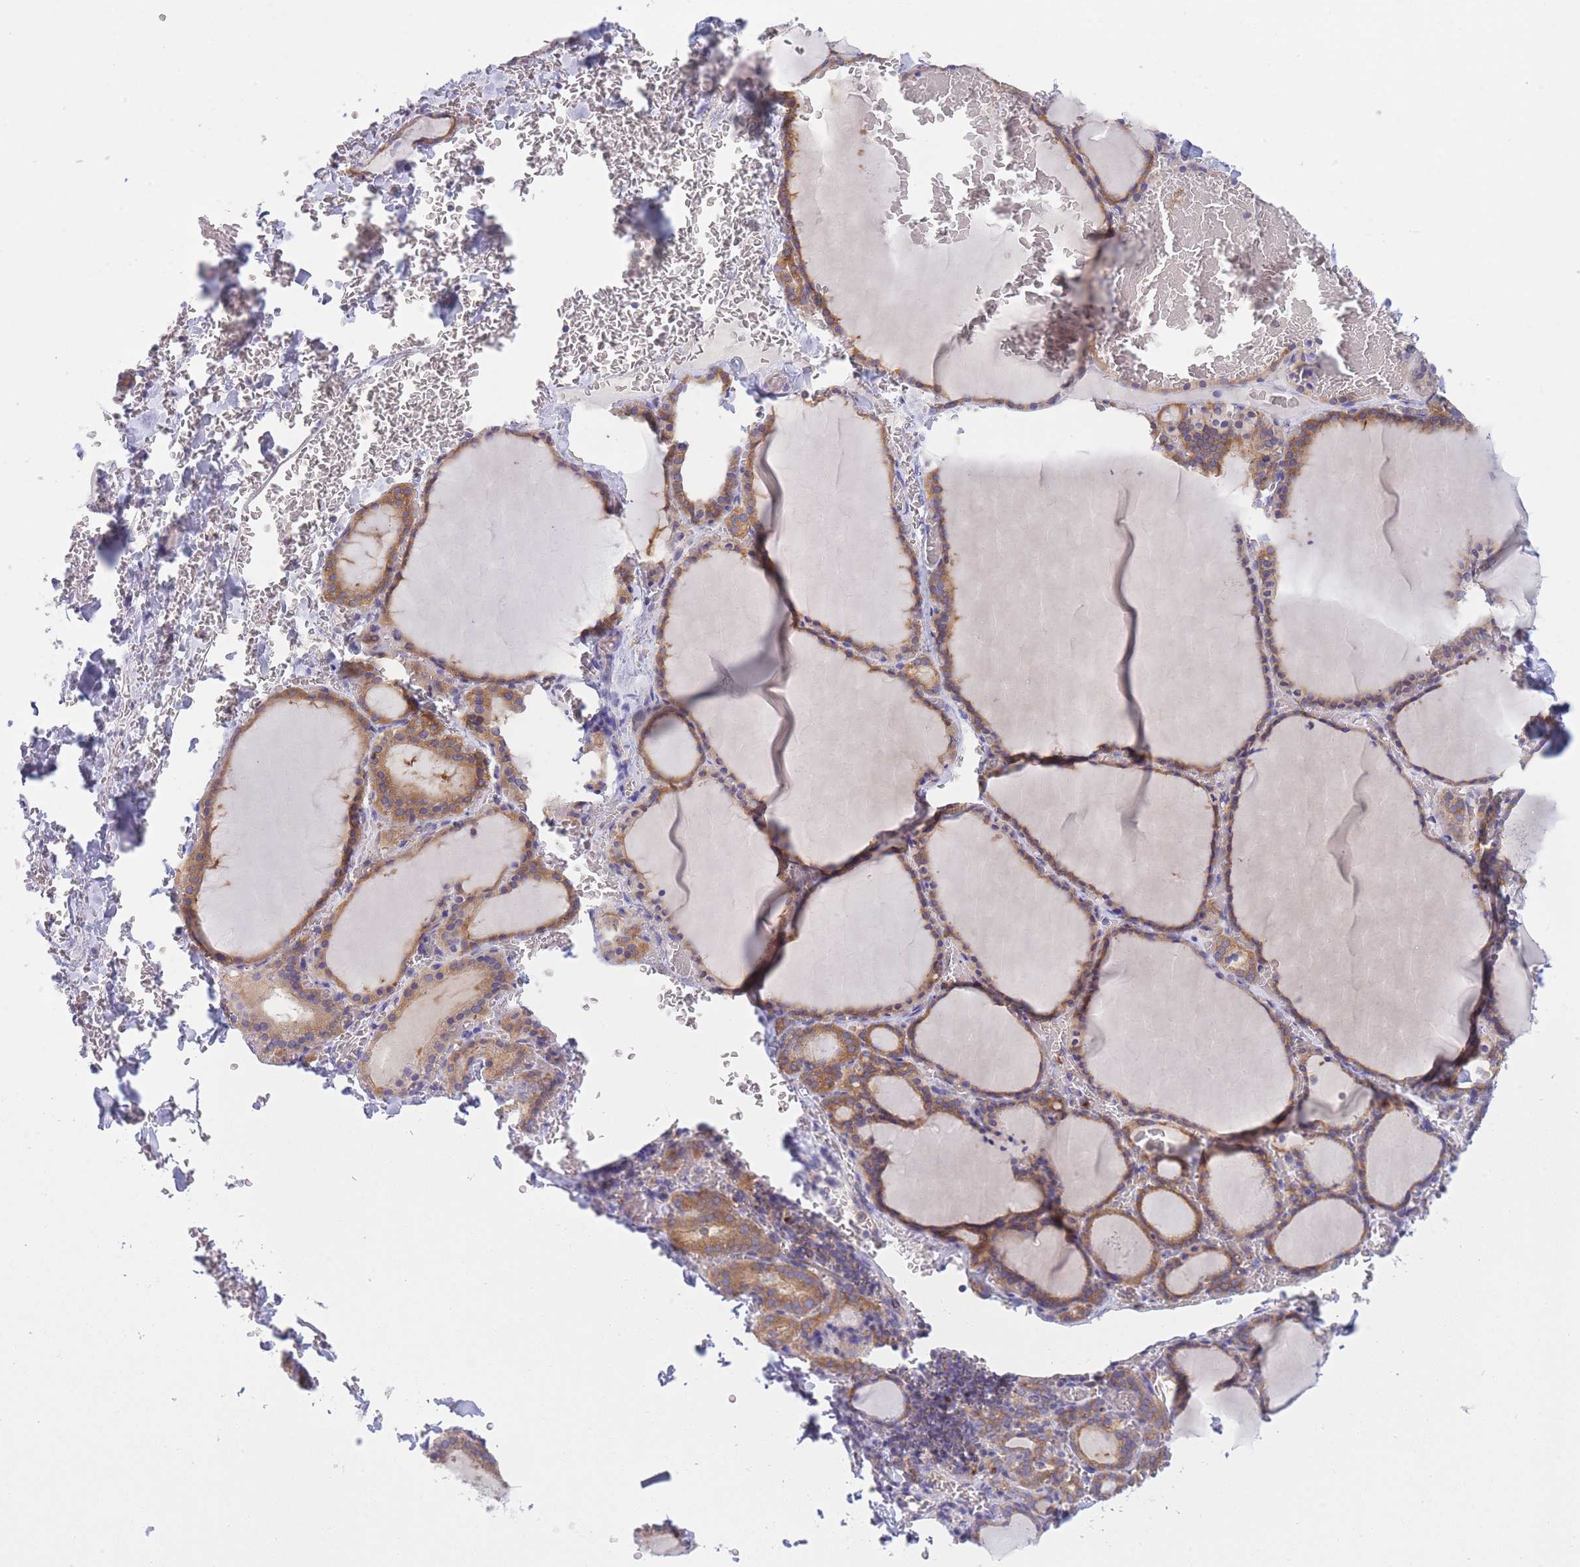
{"staining": {"intensity": "moderate", "quantity": ">75%", "location": "cytoplasmic/membranous"}, "tissue": "thyroid gland", "cell_type": "Glandular cells", "image_type": "normal", "snomed": [{"axis": "morphology", "description": "Normal tissue, NOS"}, {"axis": "topography", "description": "Thyroid gland"}], "caption": "Immunohistochemical staining of unremarkable human thyroid gland exhibits medium levels of moderate cytoplasmic/membranous positivity in about >75% of glandular cells.", "gene": "COPG1", "patient": {"sex": "female", "age": 39}}